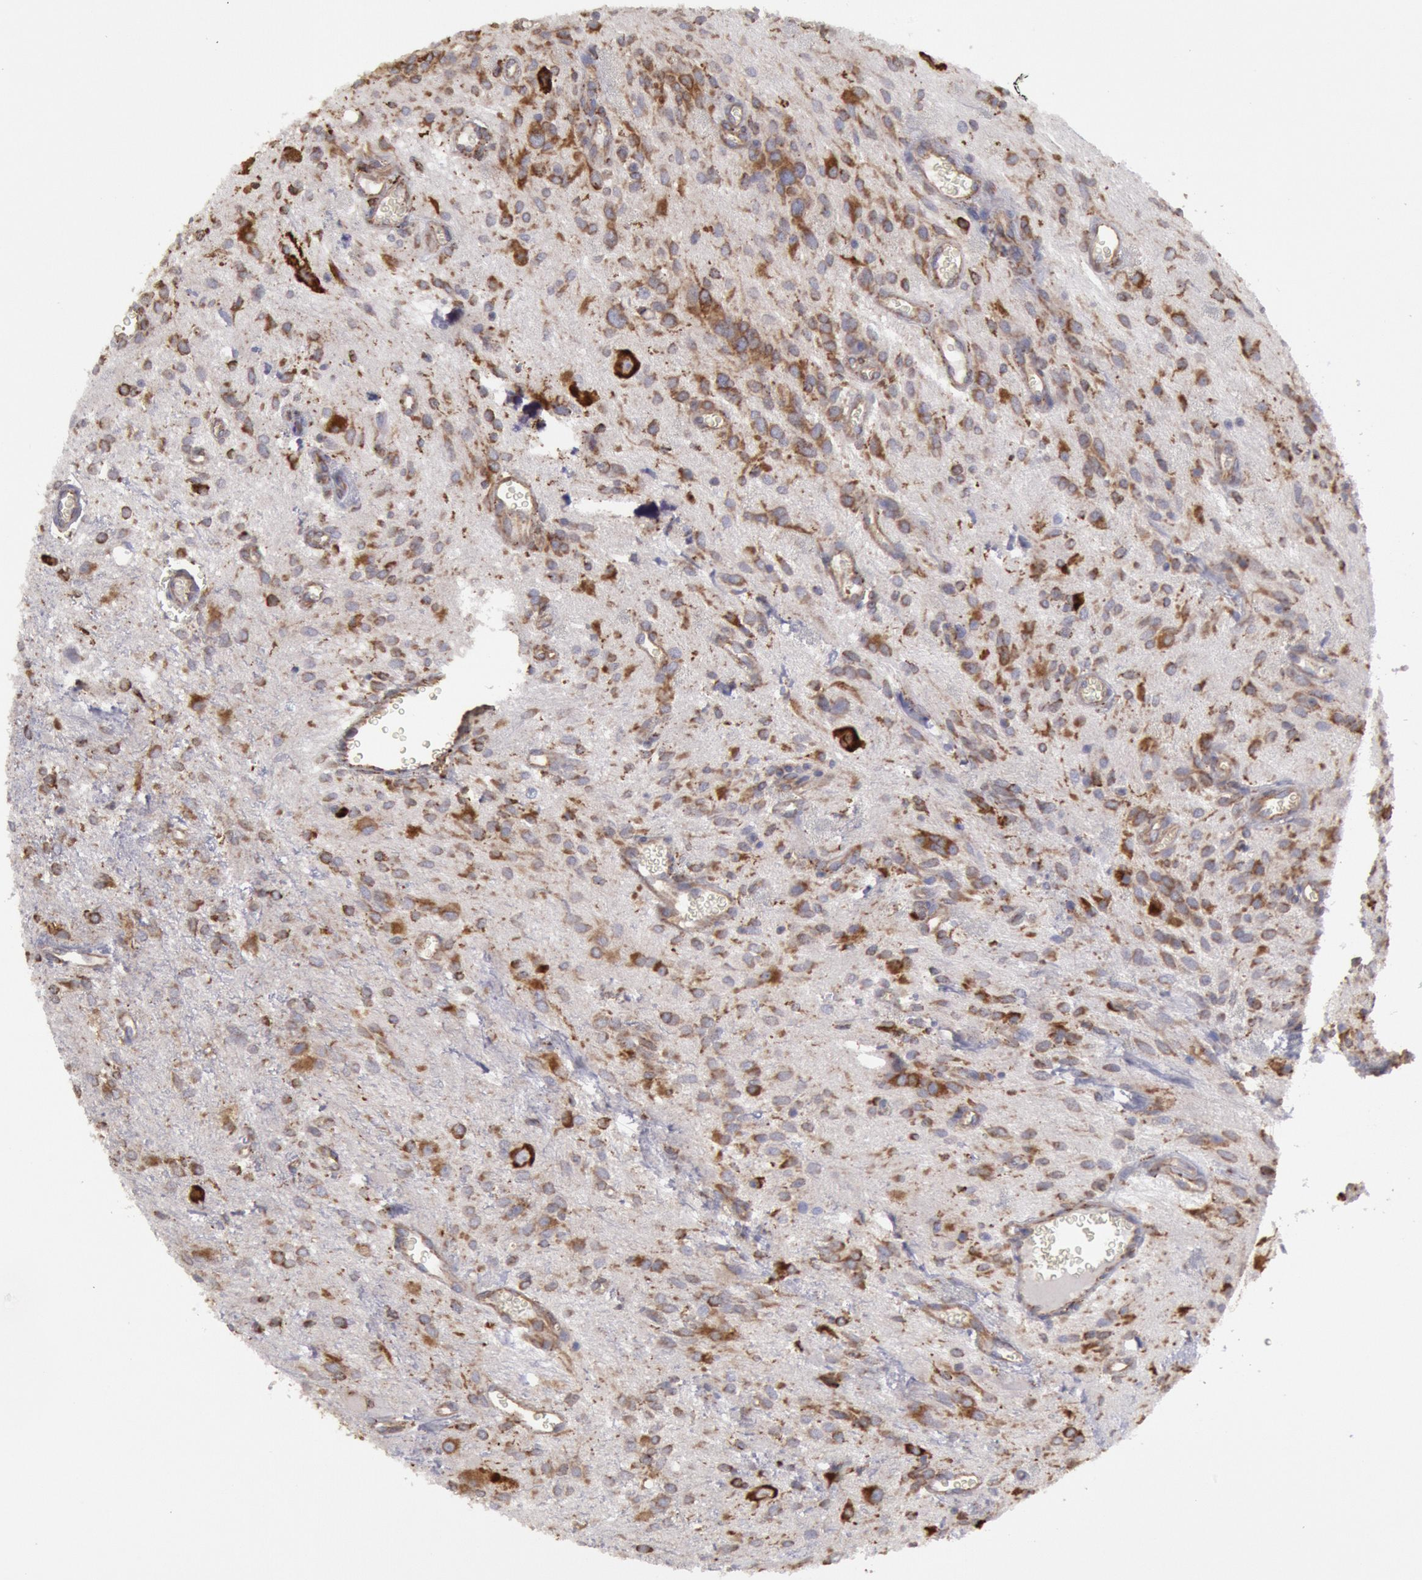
{"staining": {"intensity": "moderate", "quantity": "25%-75%", "location": "cytoplasmic/membranous"}, "tissue": "glioma", "cell_type": "Tumor cells", "image_type": "cancer", "snomed": [{"axis": "morphology", "description": "Glioma, malignant, Low grade"}, {"axis": "topography", "description": "Brain"}], "caption": "Immunohistochemical staining of human malignant glioma (low-grade) displays medium levels of moderate cytoplasmic/membranous expression in about 25%-75% of tumor cells. Immunohistochemistry stains the protein of interest in brown and the nuclei are stained blue.", "gene": "ERP44", "patient": {"sex": "female", "age": 15}}